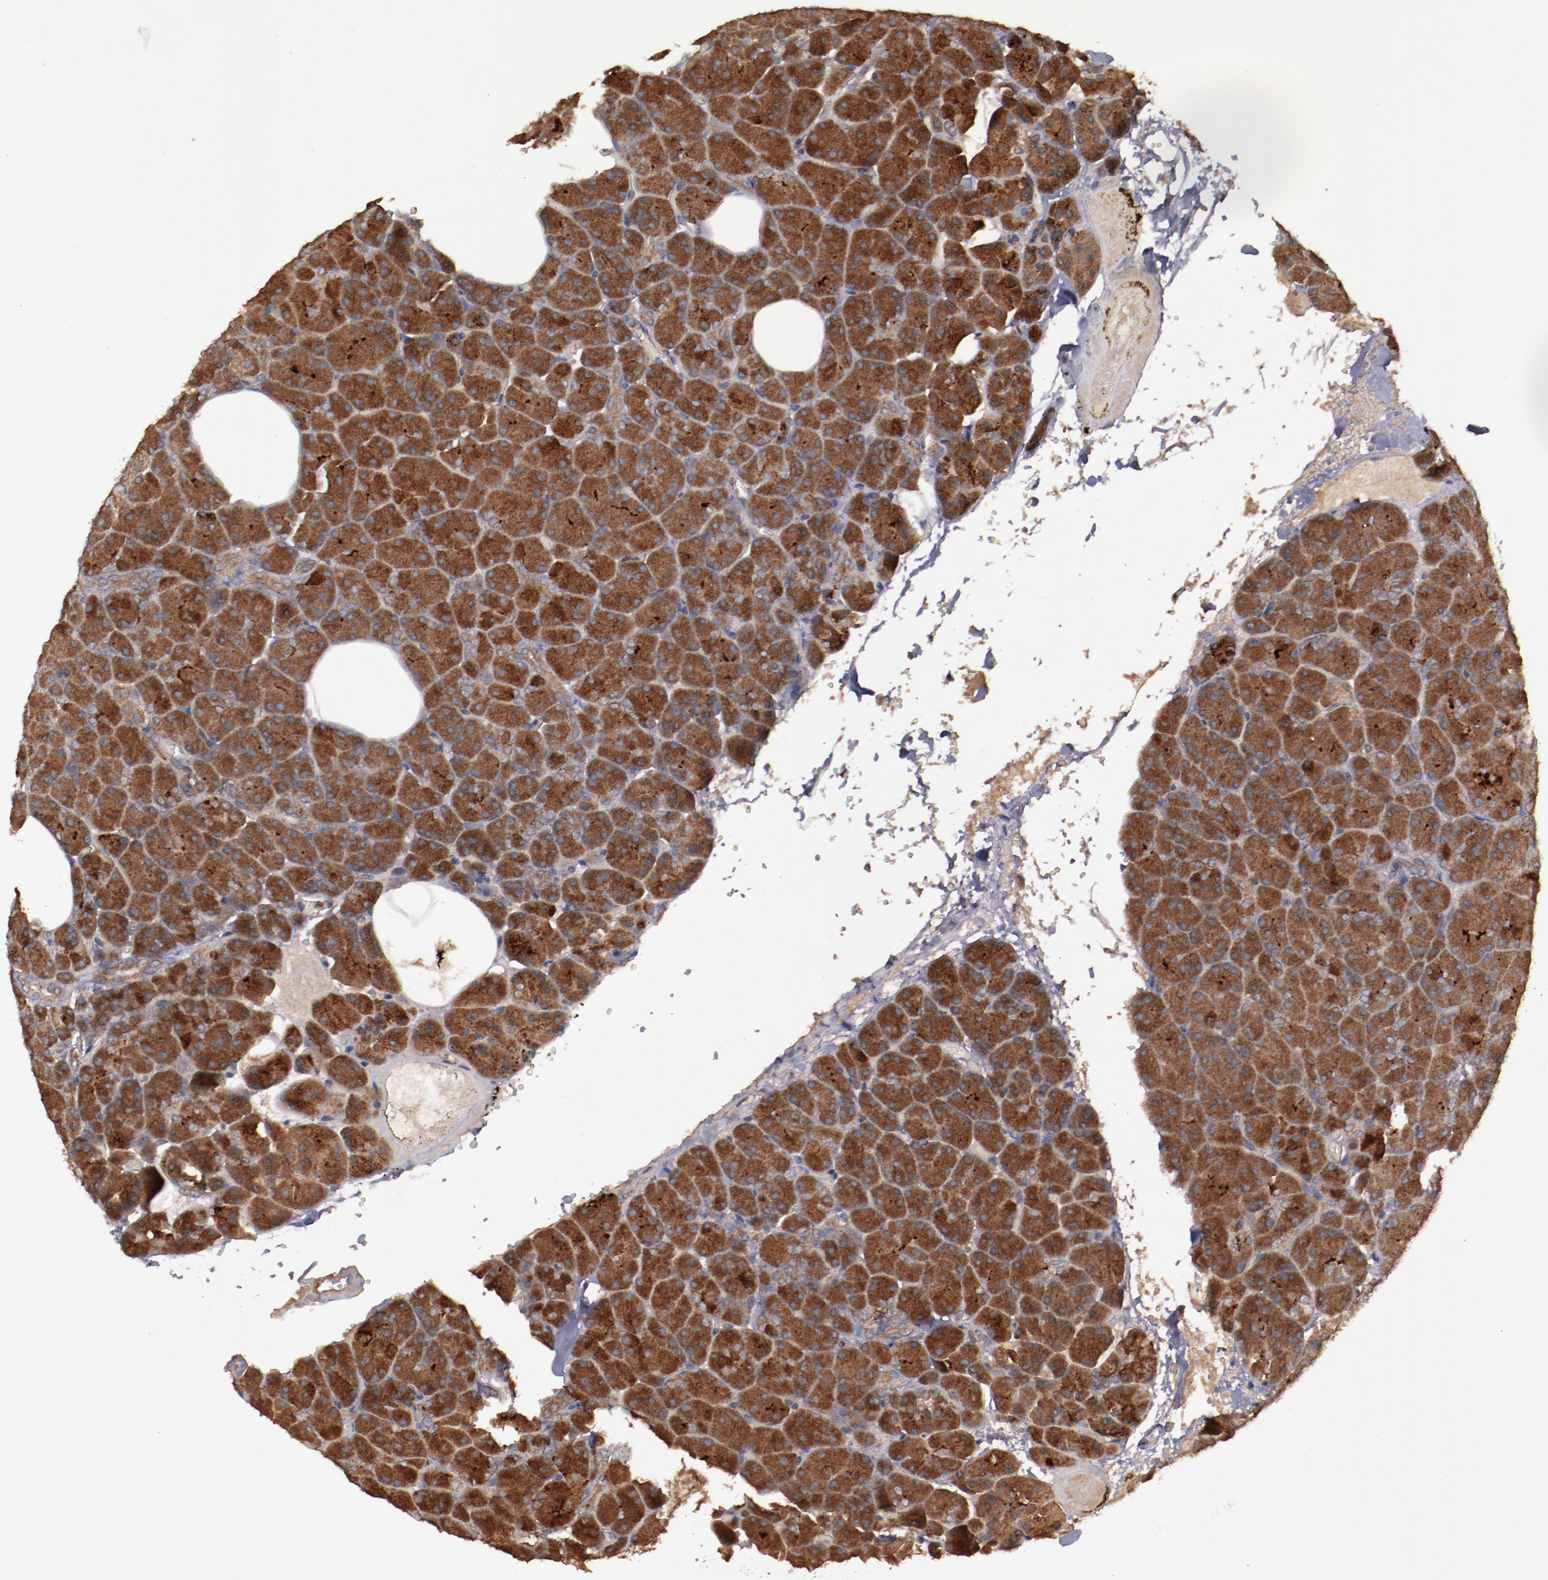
{"staining": {"intensity": "strong", "quantity": ">75%", "location": "cytoplasmic/membranous"}, "tissue": "carcinoid", "cell_type": "Tumor cells", "image_type": "cancer", "snomed": [{"axis": "morphology", "description": "Normal tissue, NOS"}, {"axis": "morphology", "description": "Carcinoid, malignant, NOS"}, {"axis": "topography", "description": "Pancreas"}], "caption": "This histopathology image displays immunohistochemistry staining of human carcinoid, with high strong cytoplasmic/membranous expression in approximately >75% of tumor cells.", "gene": "TXNDC16", "patient": {"sex": "female", "age": 35}}